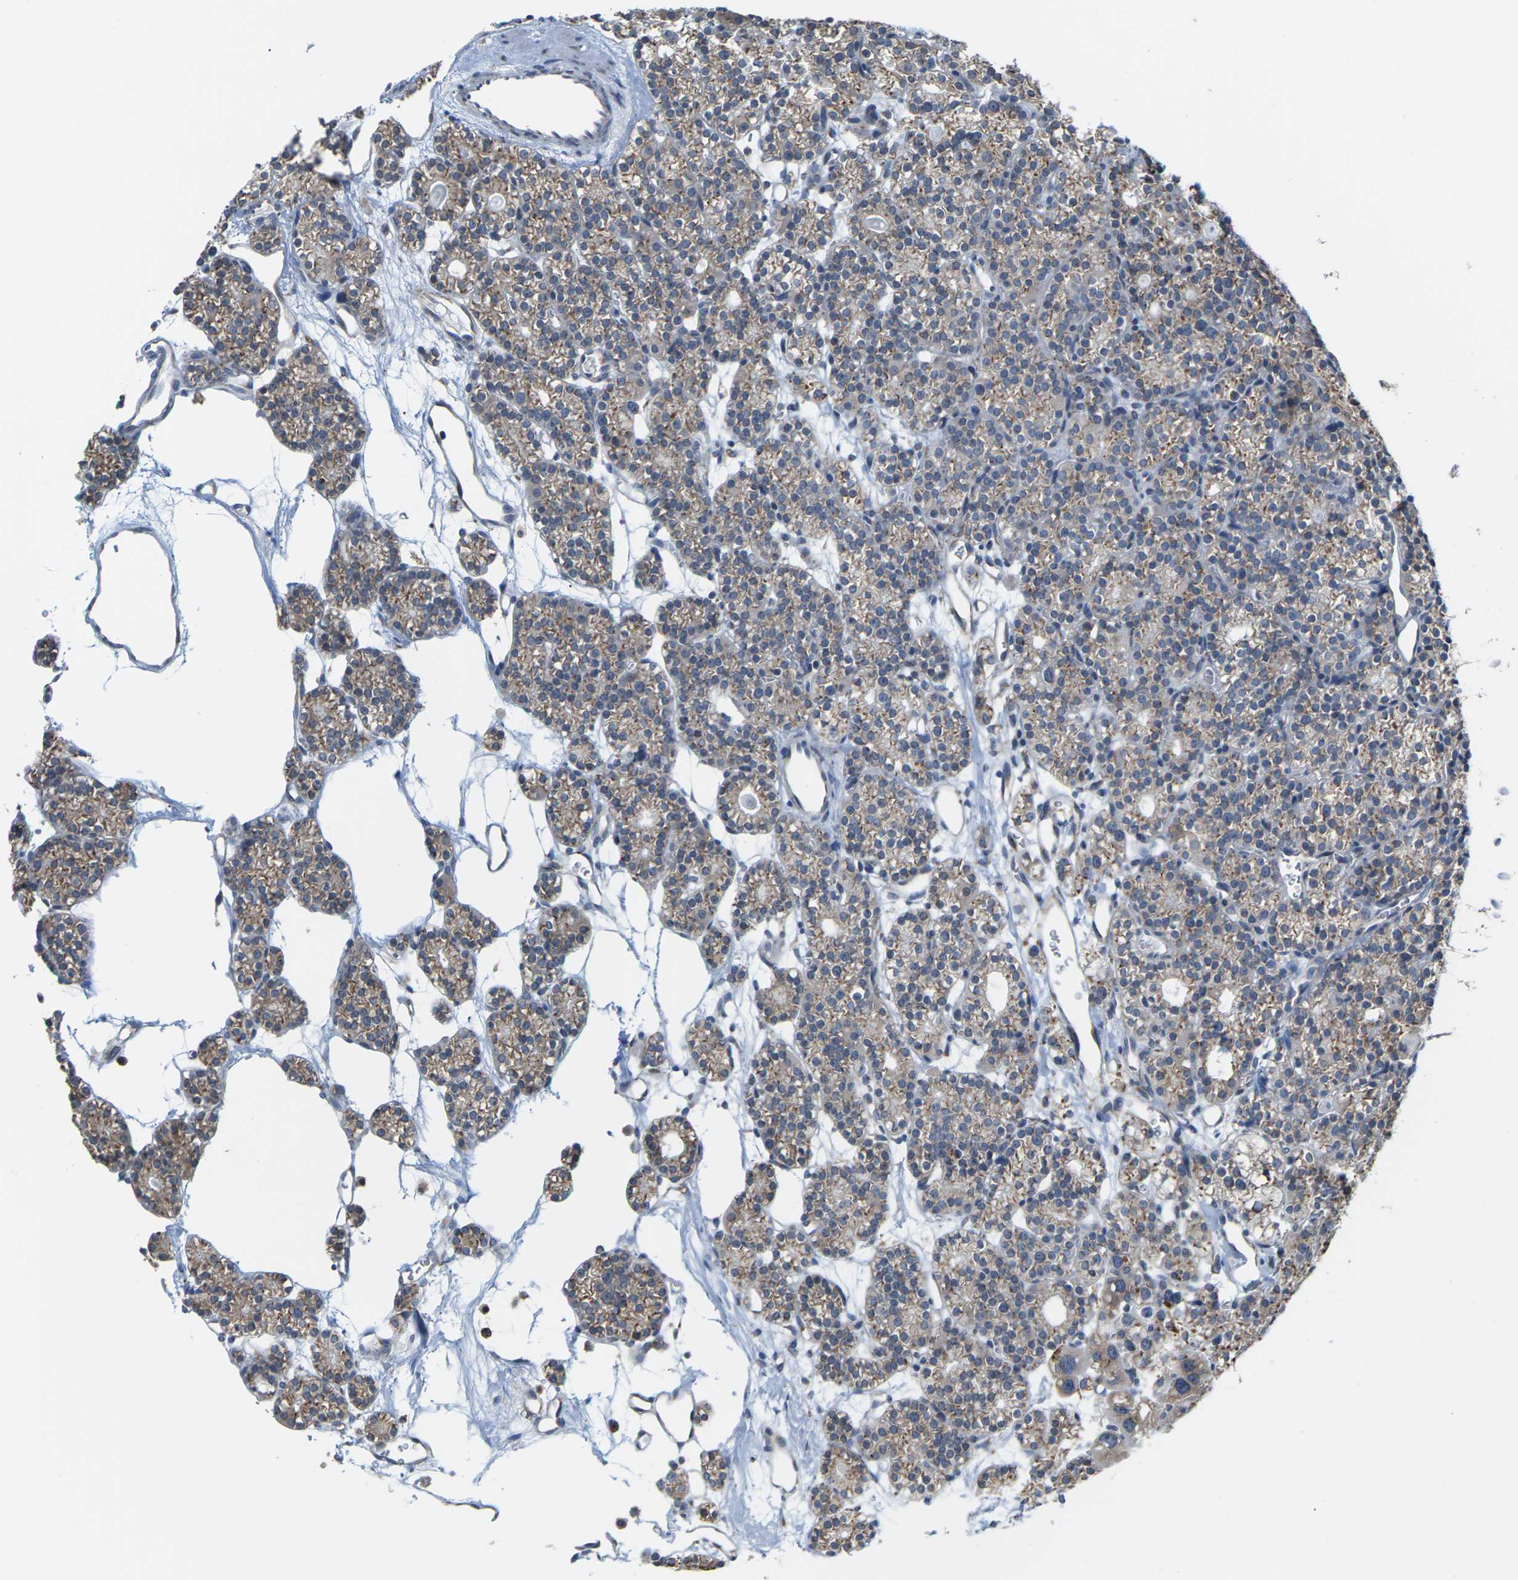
{"staining": {"intensity": "moderate", "quantity": ">75%", "location": "cytoplasmic/membranous"}, "tissue": "parathyroid gland", "cell_type": "Glandular cells", "image_type": "normal", "snomed": [{"axis": "morphology", "description": "Normal tissue, NOS"}, {"axis": "topography", "description": "Parathyroid gland"}], "caption": "This is a micrograph of immunohistochemistry staining of normal parathyroid gland, which shows moderate expression in the cytoplasmic/membranous of glandular cells.", "gene": "PDZK1IP1", "patient": {"sex": "female", "age": 64}}